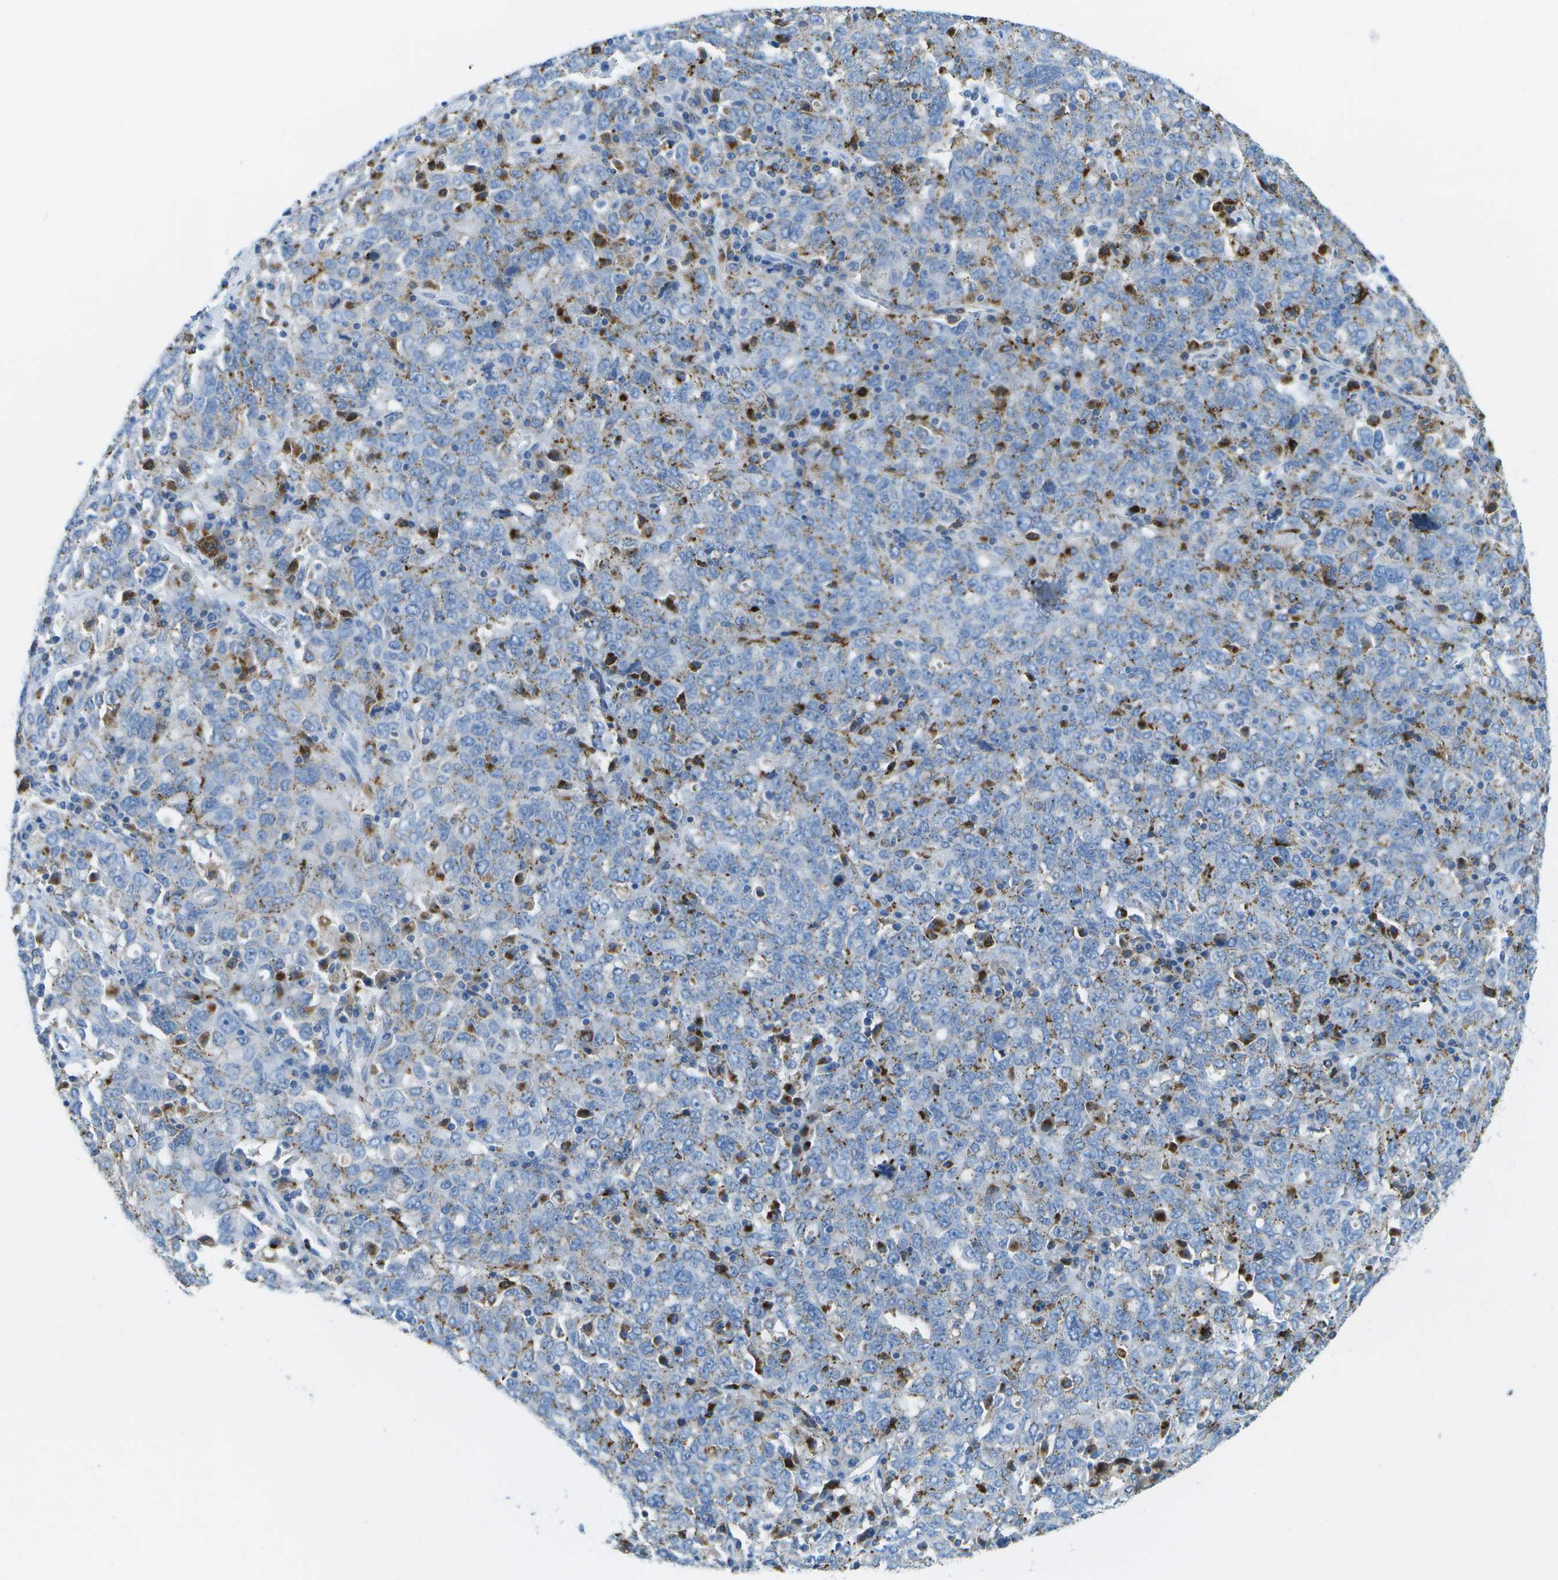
{"staining": {"intensity": "moderate", "quantity": "<25%", "location": "cytoplasmic/membranous"}, "tissue": "ovarian cancer", "cell_type": "Tumor cells", "image_type": "cancer", "snomed": [{"axis": "morphology", "description": "Carcinoma, endometroid"}, {"axis": "topography", "description": "Ovary"}], "caption": "Immunohistochemistry image of ovarian endometroid carcinoma stained for a protein (brown), which reveals low levels of moderate cytoplasmic/membranous positivity in about <25% of tumor cells.", "gene": "PRCP", "patient": {"sex": "female", "age": 62}}